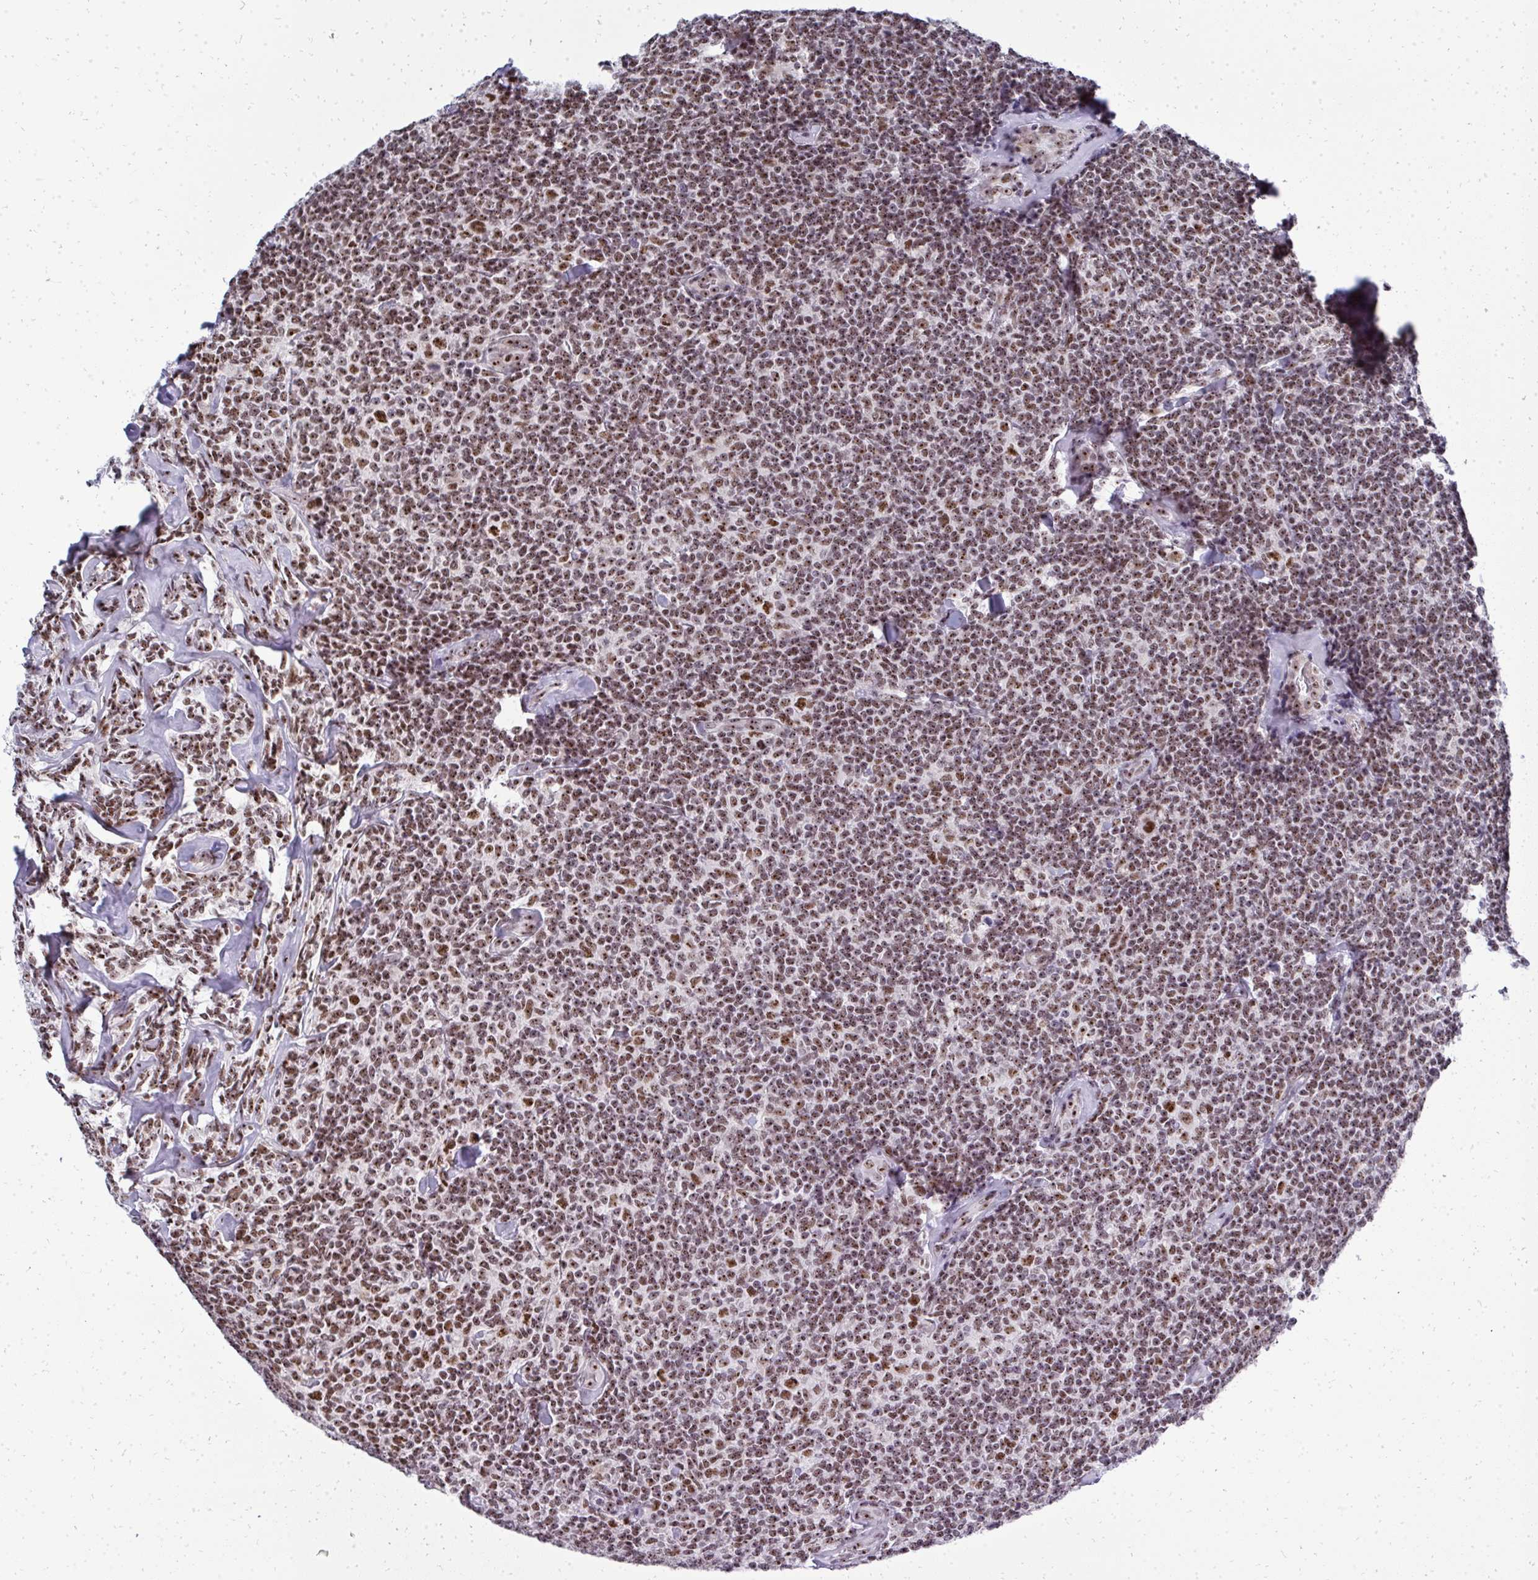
{"staining": {"intensity": "moderate", "quantity": ">75%", "location": "nuclear"}, "tissue": "lymphoma", "cell_type": "Tumor cells", "image_type": "cancer", "snomed": [{"axis": "morphology", "description": "Malignant lymphoma, non-Hodgkin's type, Low grade"}, {"axis": "topography", "description": "Lymph node"}], "caption": "Protein expression analysis of human lymphoma reveals moderate nuclear expression in approximately >75% of tumor cells. (Stains: DAB in brown, nuclei in blue, Microscopy: brightfield microscopy at high magnification).", "gene": "SIRT7", "patient": {"sex": "female", "age": 56}}